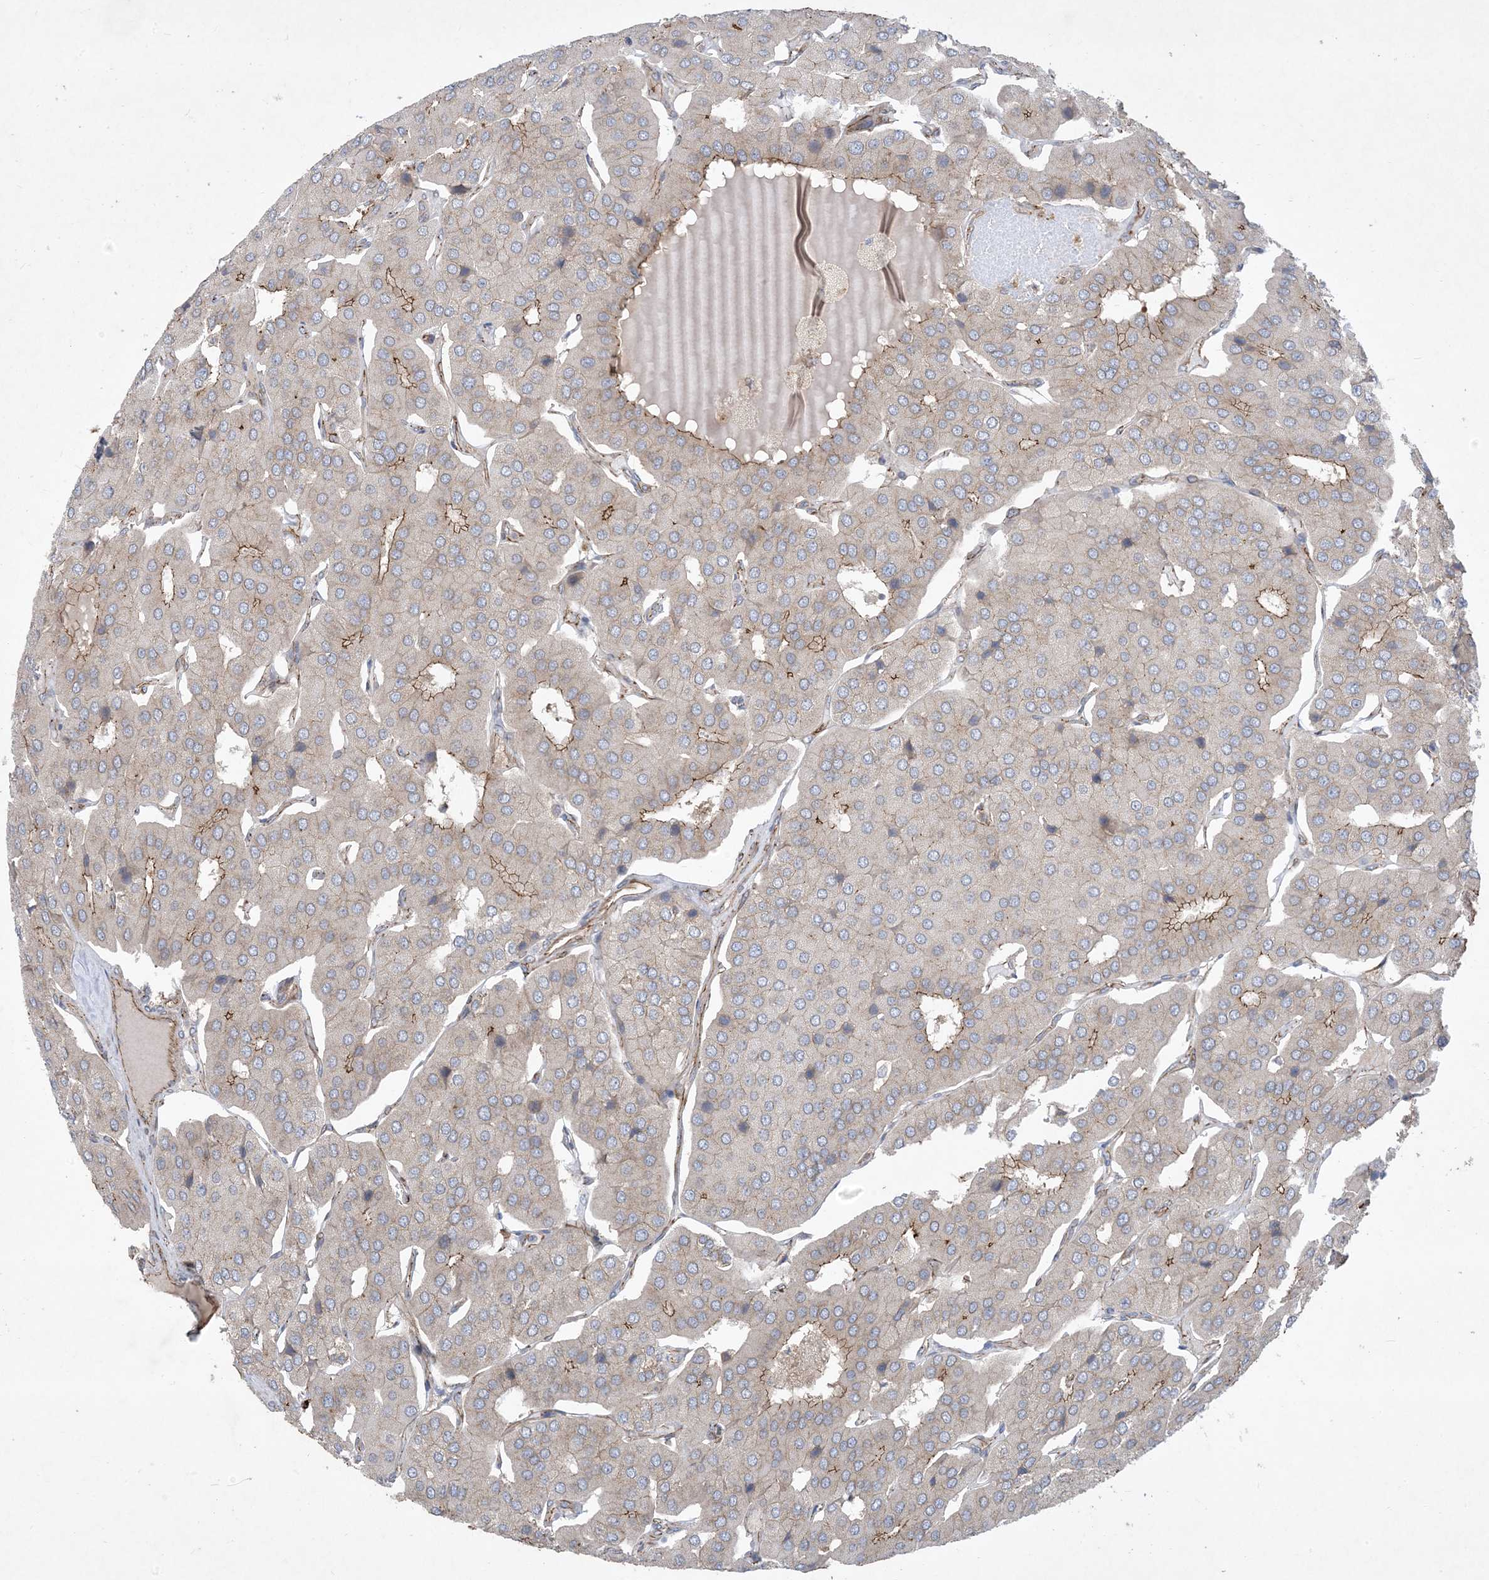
{"staining": {"intensity": "moderate", "quantity": "<25%", "location": "cytoplasmic/membranous"}, "tissue": "parathyroid gland", "cell_type": "Glandular cells", "image_type": "normal", "snomed": [{"axis": "morphology", "description": "Normal tissue, NOS"}, {"axis": "morphology", "description": "Adenoma, NOS"}, {"axis": "topography", "description": "Parathyroid gland"}], "caption": "Protein staining reveals moderate cytoplasmic/membranous positivity in approximately <25% of glandular cells in benign parathyroid gland. (DAB IHC with brightfield microscopy, high magnification).", "gene": "OTOP1", "patient": {"sex": "female", "age": 86}}